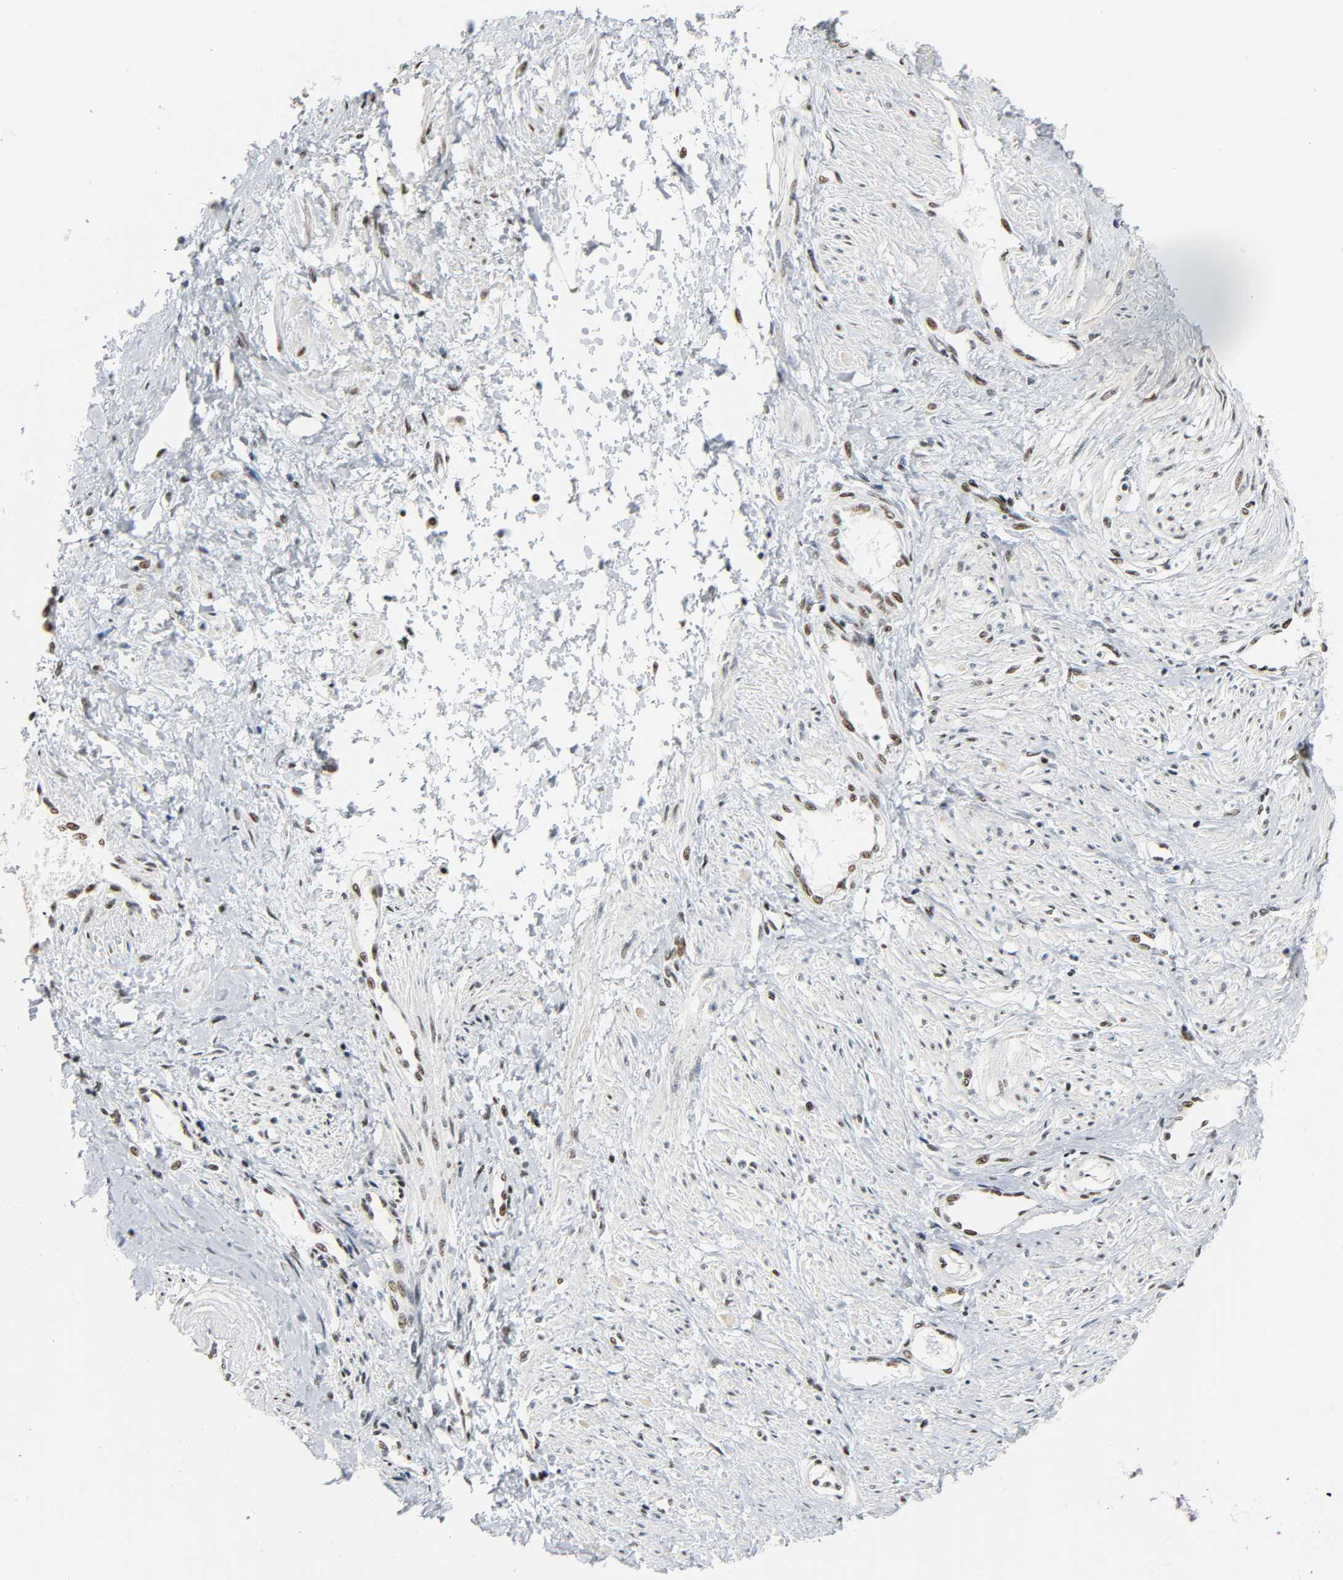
{"staining": {"intensity": "moderate", "quantity": ">75%", "location": "nuclear"}, "tissue": "smooth muscle", "cell_type": "Smooth muscle cells", "image_type": "normal", "snomed": [{"axis": "morphology", "description": "Normal tissue, NOS"}, {"axis": "topography", "description": "Smooth muscle"}, {"axis": "topography", "description": "Uterus"}], "caption": "Immunohistochemistry (IHC) photomicrograph of normal human smooth muscle stained for a protein (brown), which reveals medium levels of moderate nuclear positivity in about >75% of smooth muscle cells.", "gene": "CDK9", "patient": {"sex": "female", "age": 39}}